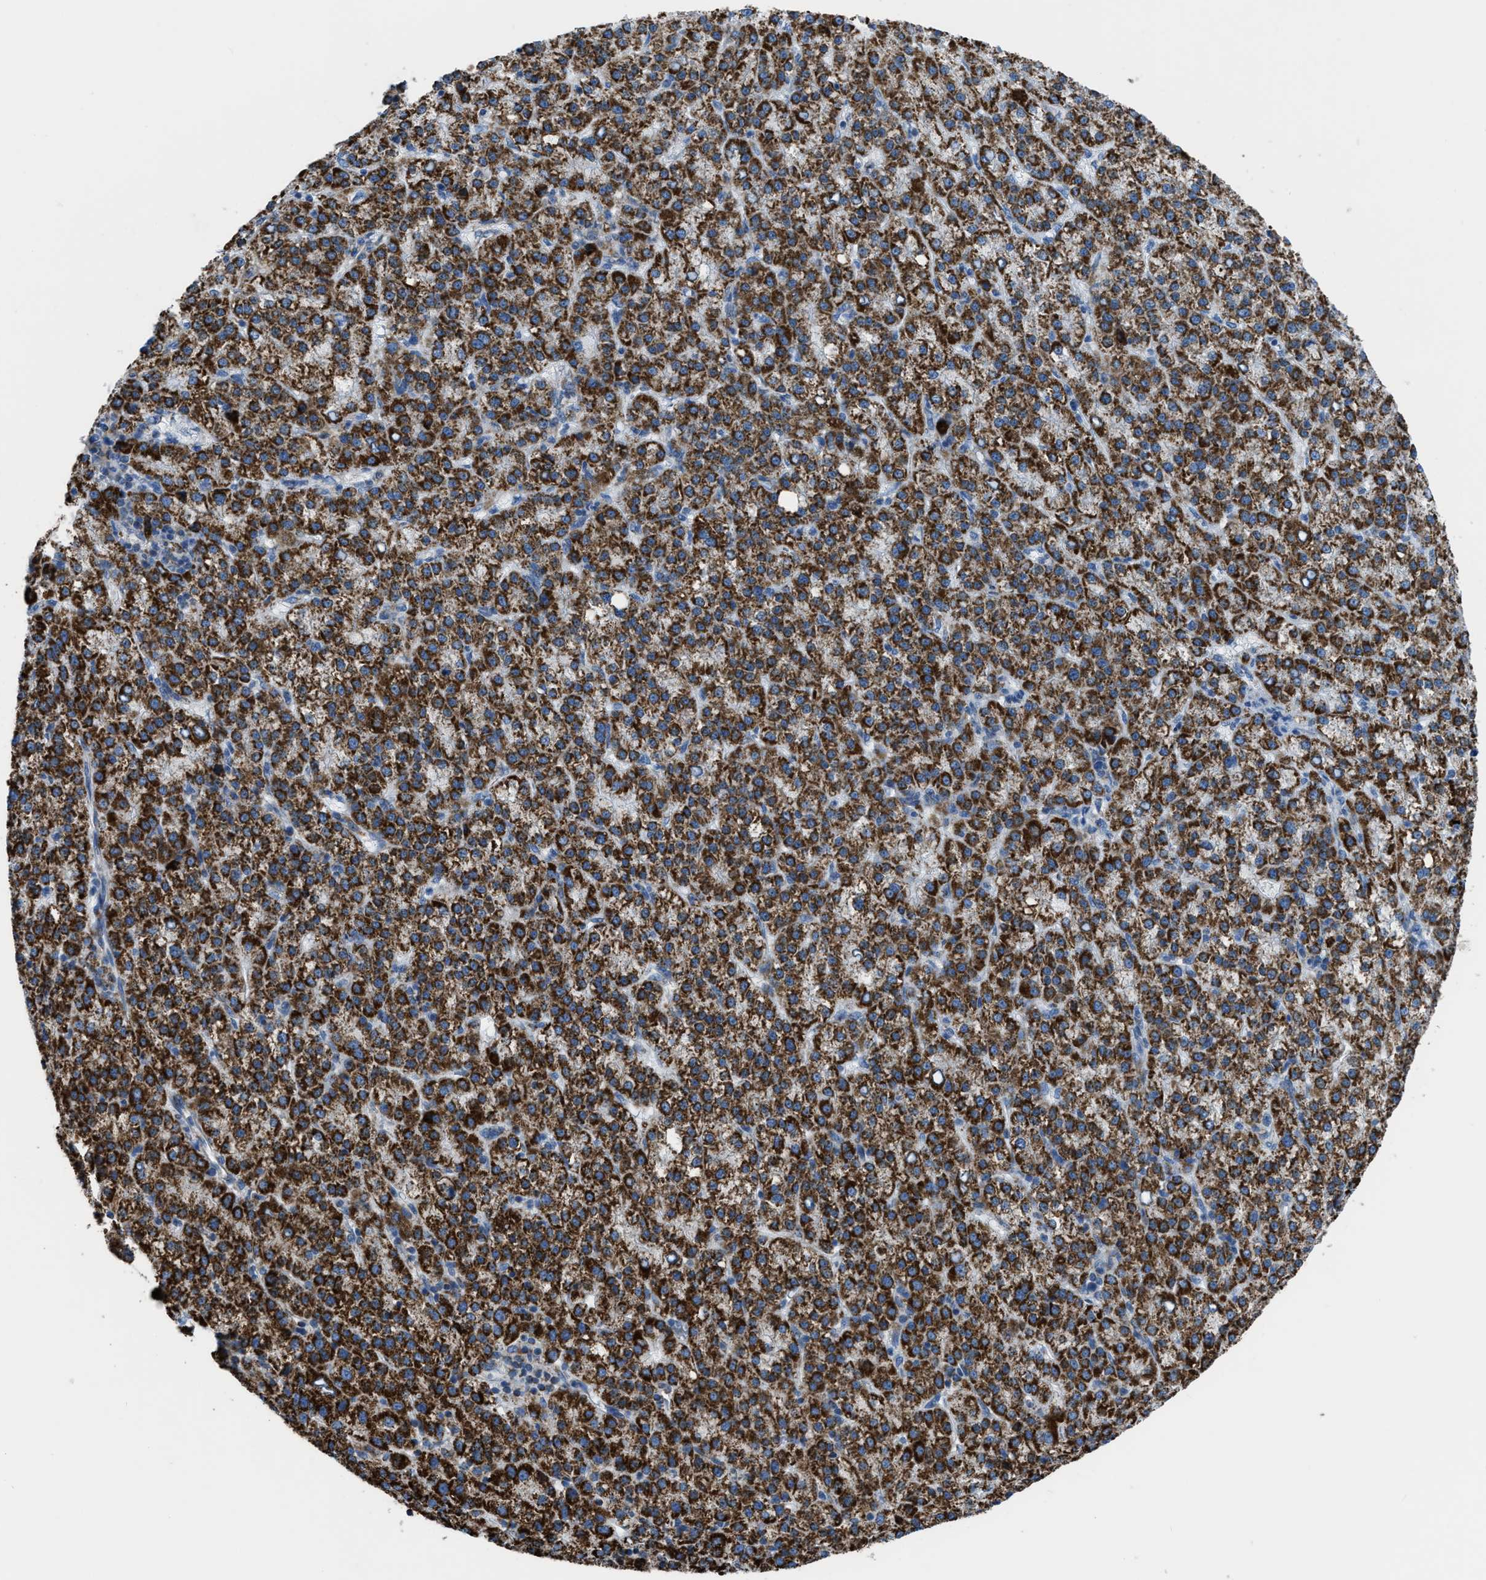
{"staining": {"intensity": "strong", "quantity": ">75%", "location": "cytoplasmic/membranous"}, "tissue": "liver cancer", "cell_type": "Tumor cells", "image_type": "cancer", "snomed": [{"axis": "morphology", "description": "Carcinoma, Hepatocellular, NOS"}, {"axis": "topography", "description": "Liver"}], "caption": "Liver hepatocellular carcinoma stained with DAB (3,3'-diaminobenzidine) IHC displays high levels of strong cytoplasmic/membranous expression in approximately >75% of tumor cells. Nuclei are stained in blue.", "gene": "ETFB", "patient": {"sex": "female", "age": 58}}